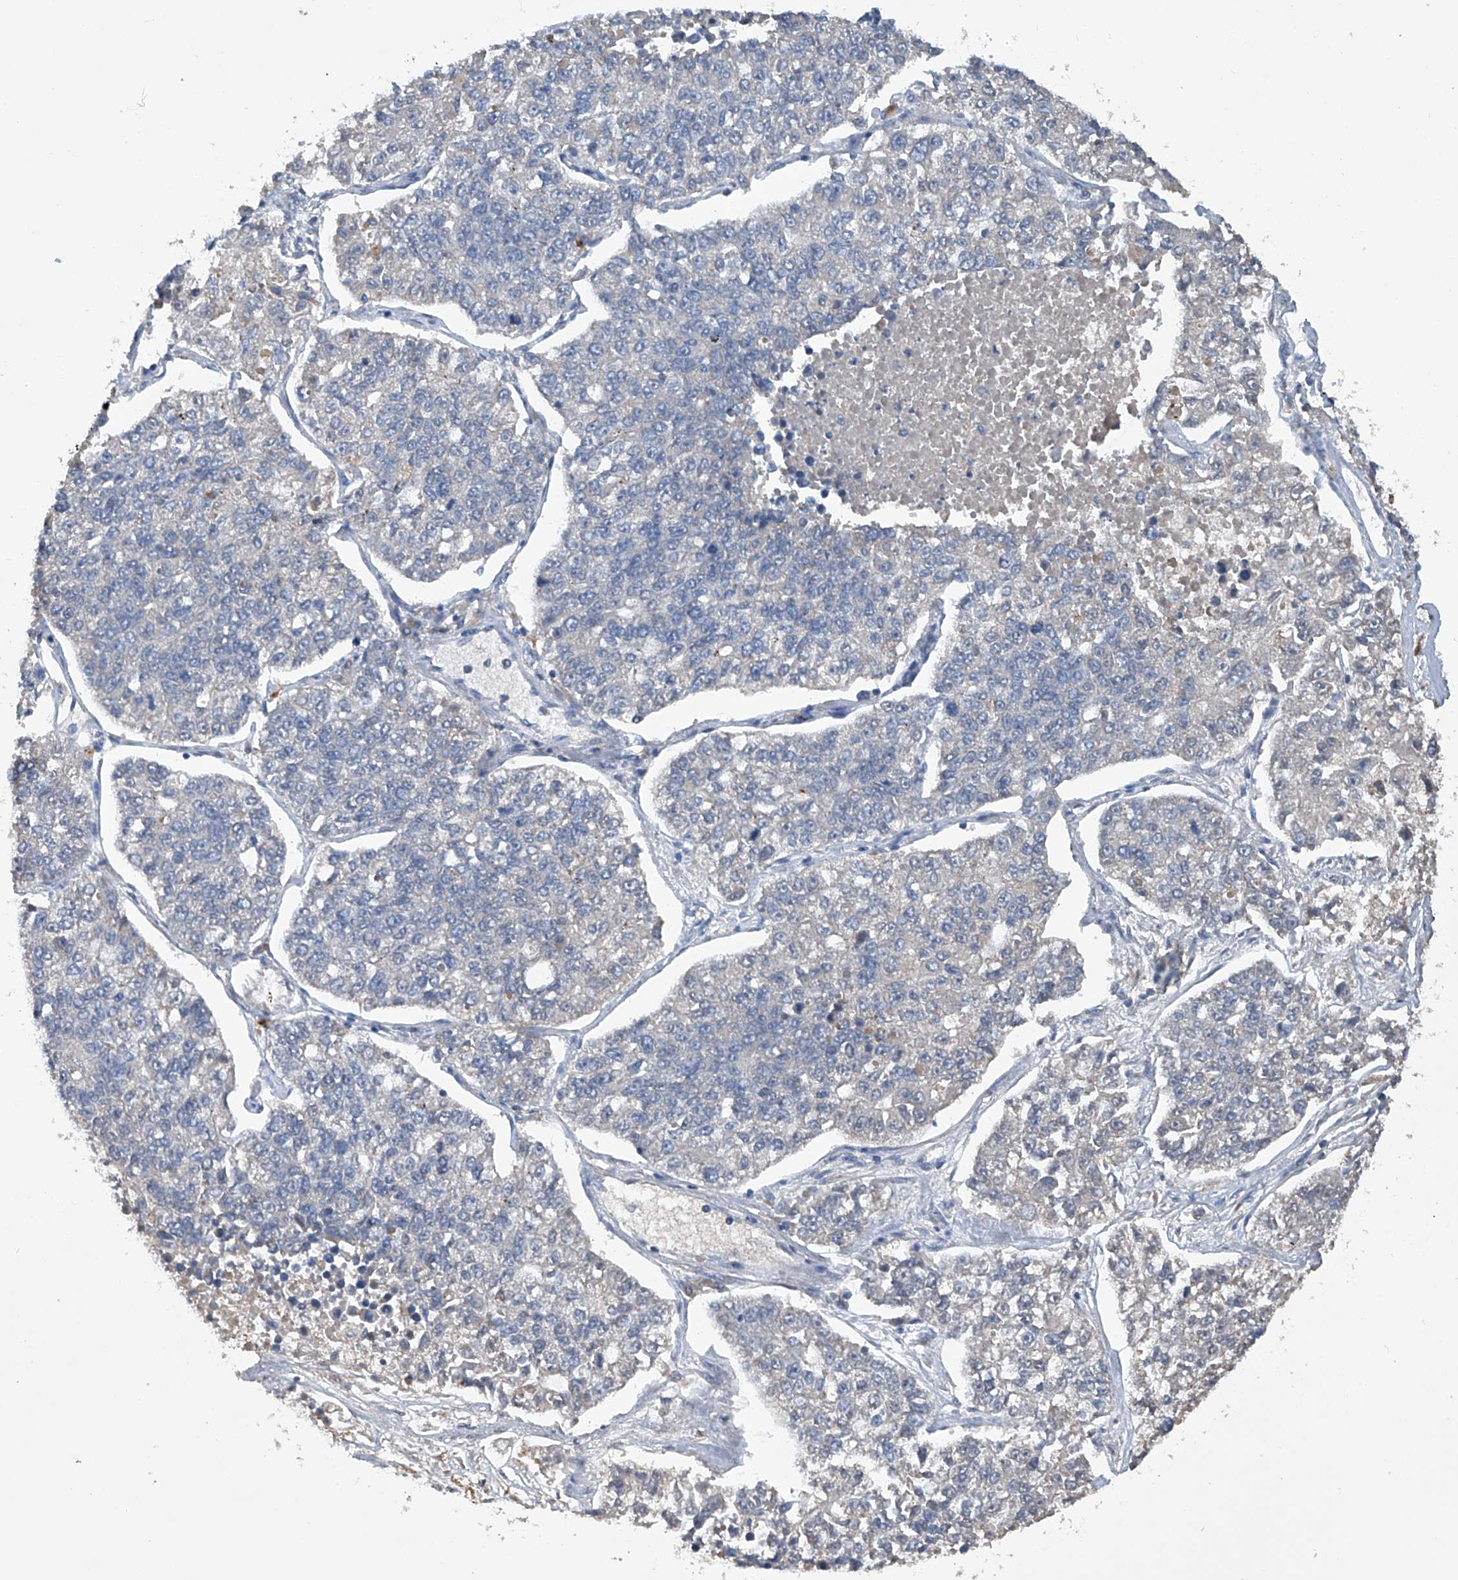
{"staining": {"intensity": "negative", "quantity": "none", "location": "none"}, "tissue": "lung cancer", "cell_type": "Tumor cells", "image_type": "cancer", "snomed": [{"axis": "morphology", "description": "Adenocarcinoma, NOS"}, {"axis": "topography", "description": "Lung"}], "caption": "Tumor cells show no significant protein positivity in lung cancer (adenocarcinoma). The staining was performed using DAB to visualize the protein expression in brown, while the nuclei were stained in blue with hematoxylin (Magnification: 20x).", "gene": "PCSK5", "patient": {"sex": "male", "age": 49}}